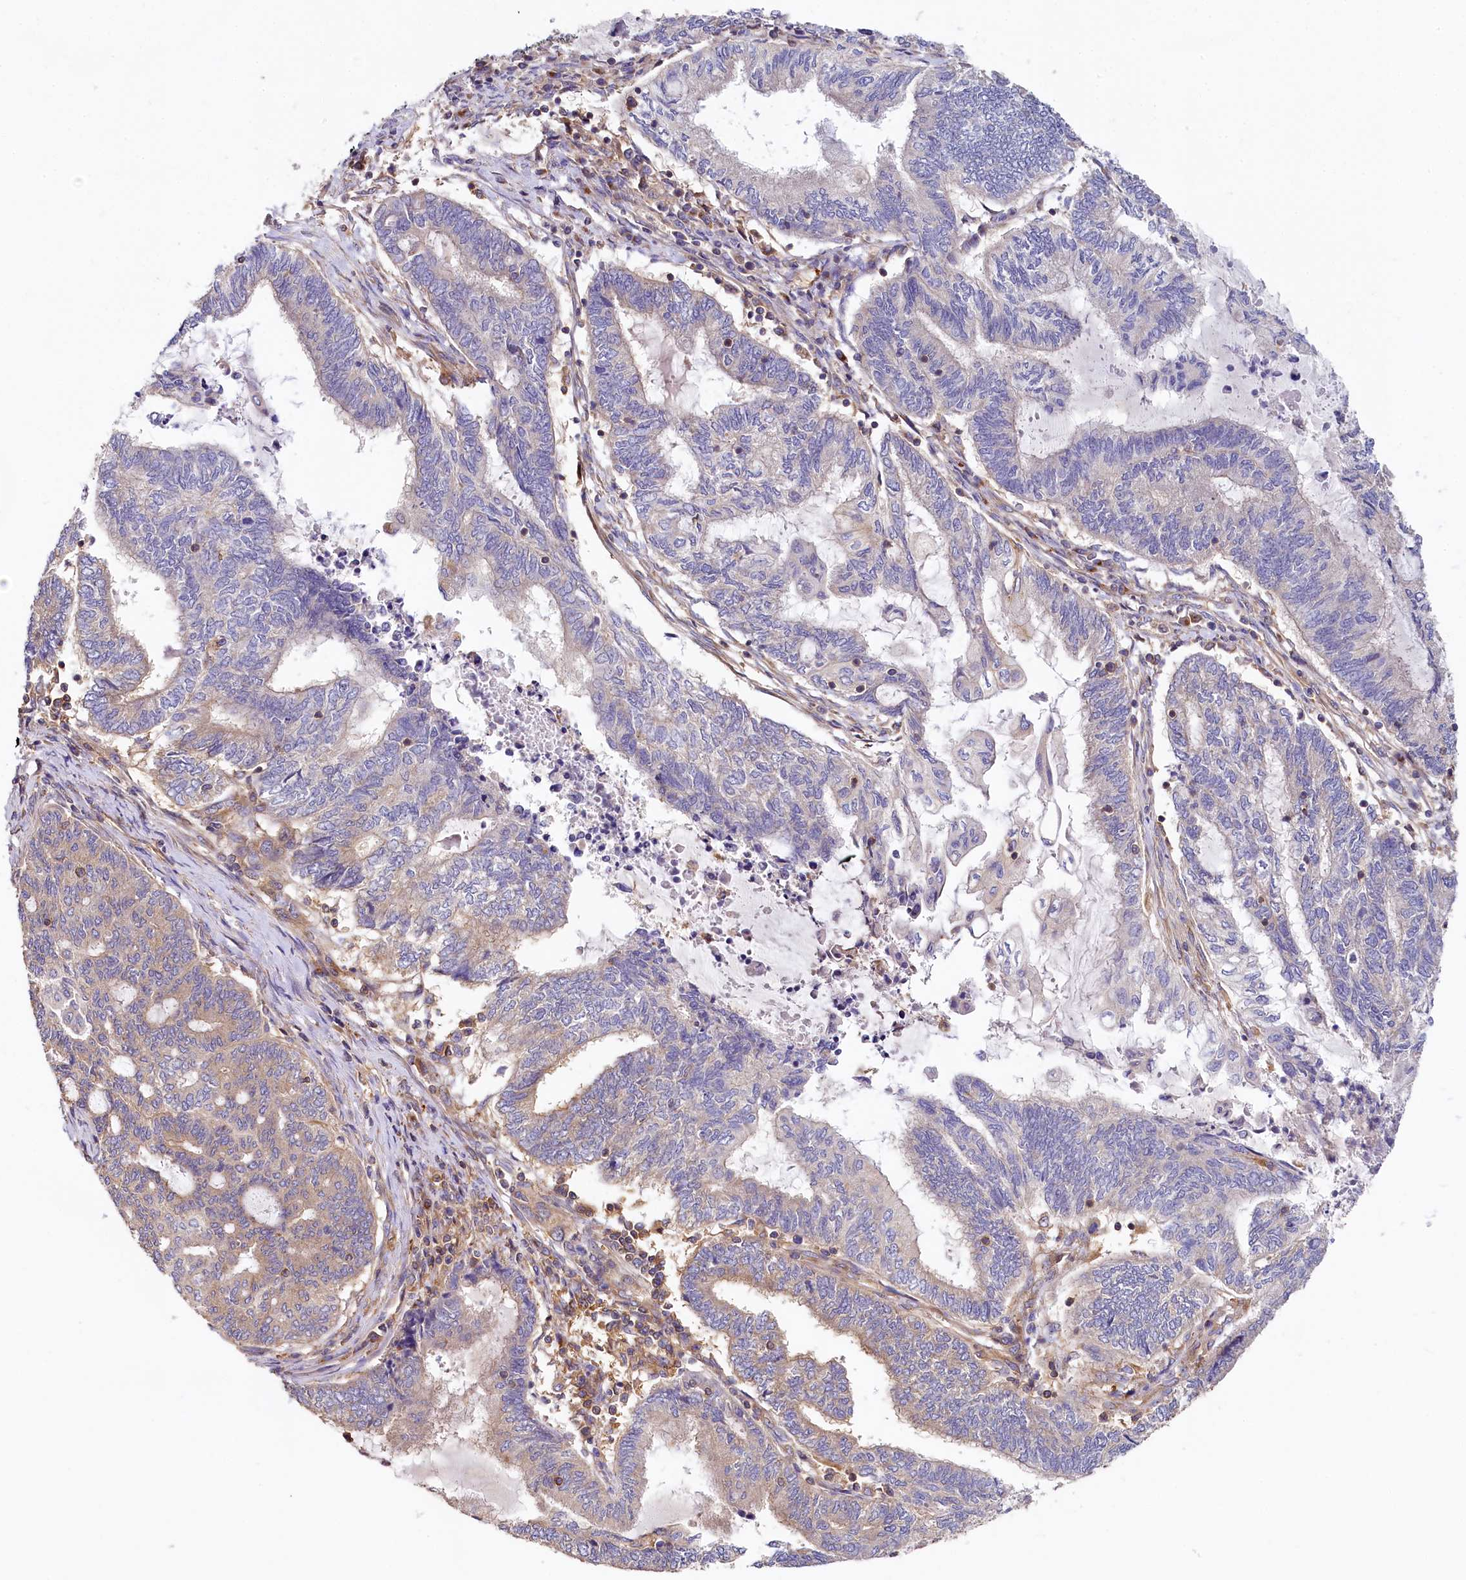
{"staining": {"intensity": "negative", "quantity": "none", "location": "none"}, "tissue": "endometrial cancer", "cell_type": "Tumor cells", "image_type": "cancer", "snomed": [{"axis": "morphology", "description": "Adenocarcinoma, NOS"}, {"axis": "topography", "description": "Uterus"}, {"axis": "topography", "description": "Endometrium"}], "caption": "Micrograph shows no protein positivity in tumor cells of endometrial adenocarcinoma tissue. (DAB (3,3'-diaminobenzidine) immunohistochemistry (IHC), high magnification).", "gene": "PPIP5K1", "patient": {"sex": "female", "age": 70}}